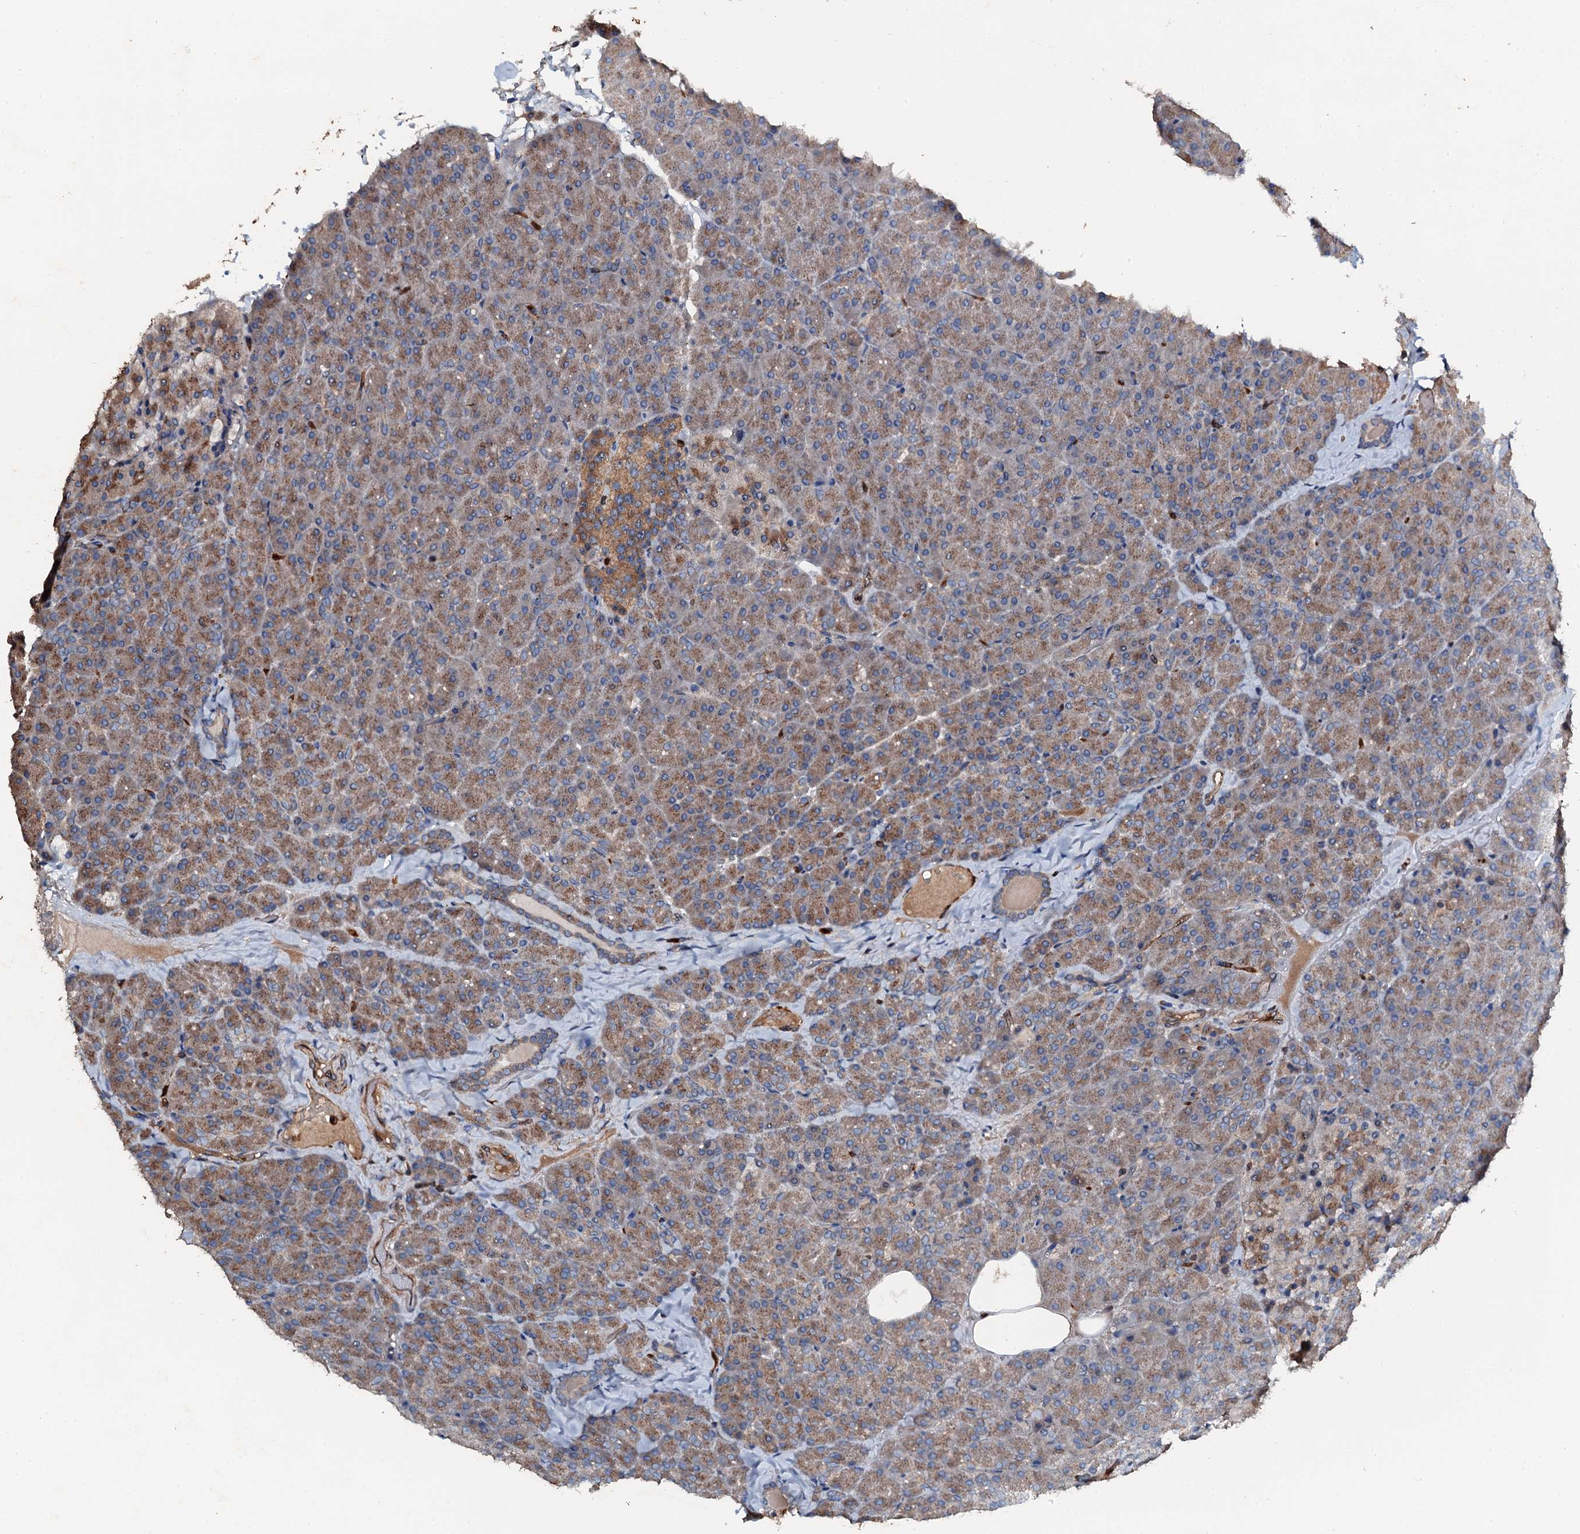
{"staining": {"intensity": "moderate", "quantity": ">75%", "location": "cytoplasmic/membranous"}, "tissue": "pancreas", "cell_type": "Exocrine glandular cells", "image_type": "normal", "snomed": [{"axis": "morphology", "description": "Normal tissue, NOS"}, {"axis": "topography", "description": "Pancreas"}], "caption": "Protein analysis of benign pancreas displays moderate cytoplasmic/membranous expression in approximately >75% of exocrine glandular cells.", "gene": "GRK2", "patient": {"sex": "male", "age": 36}}